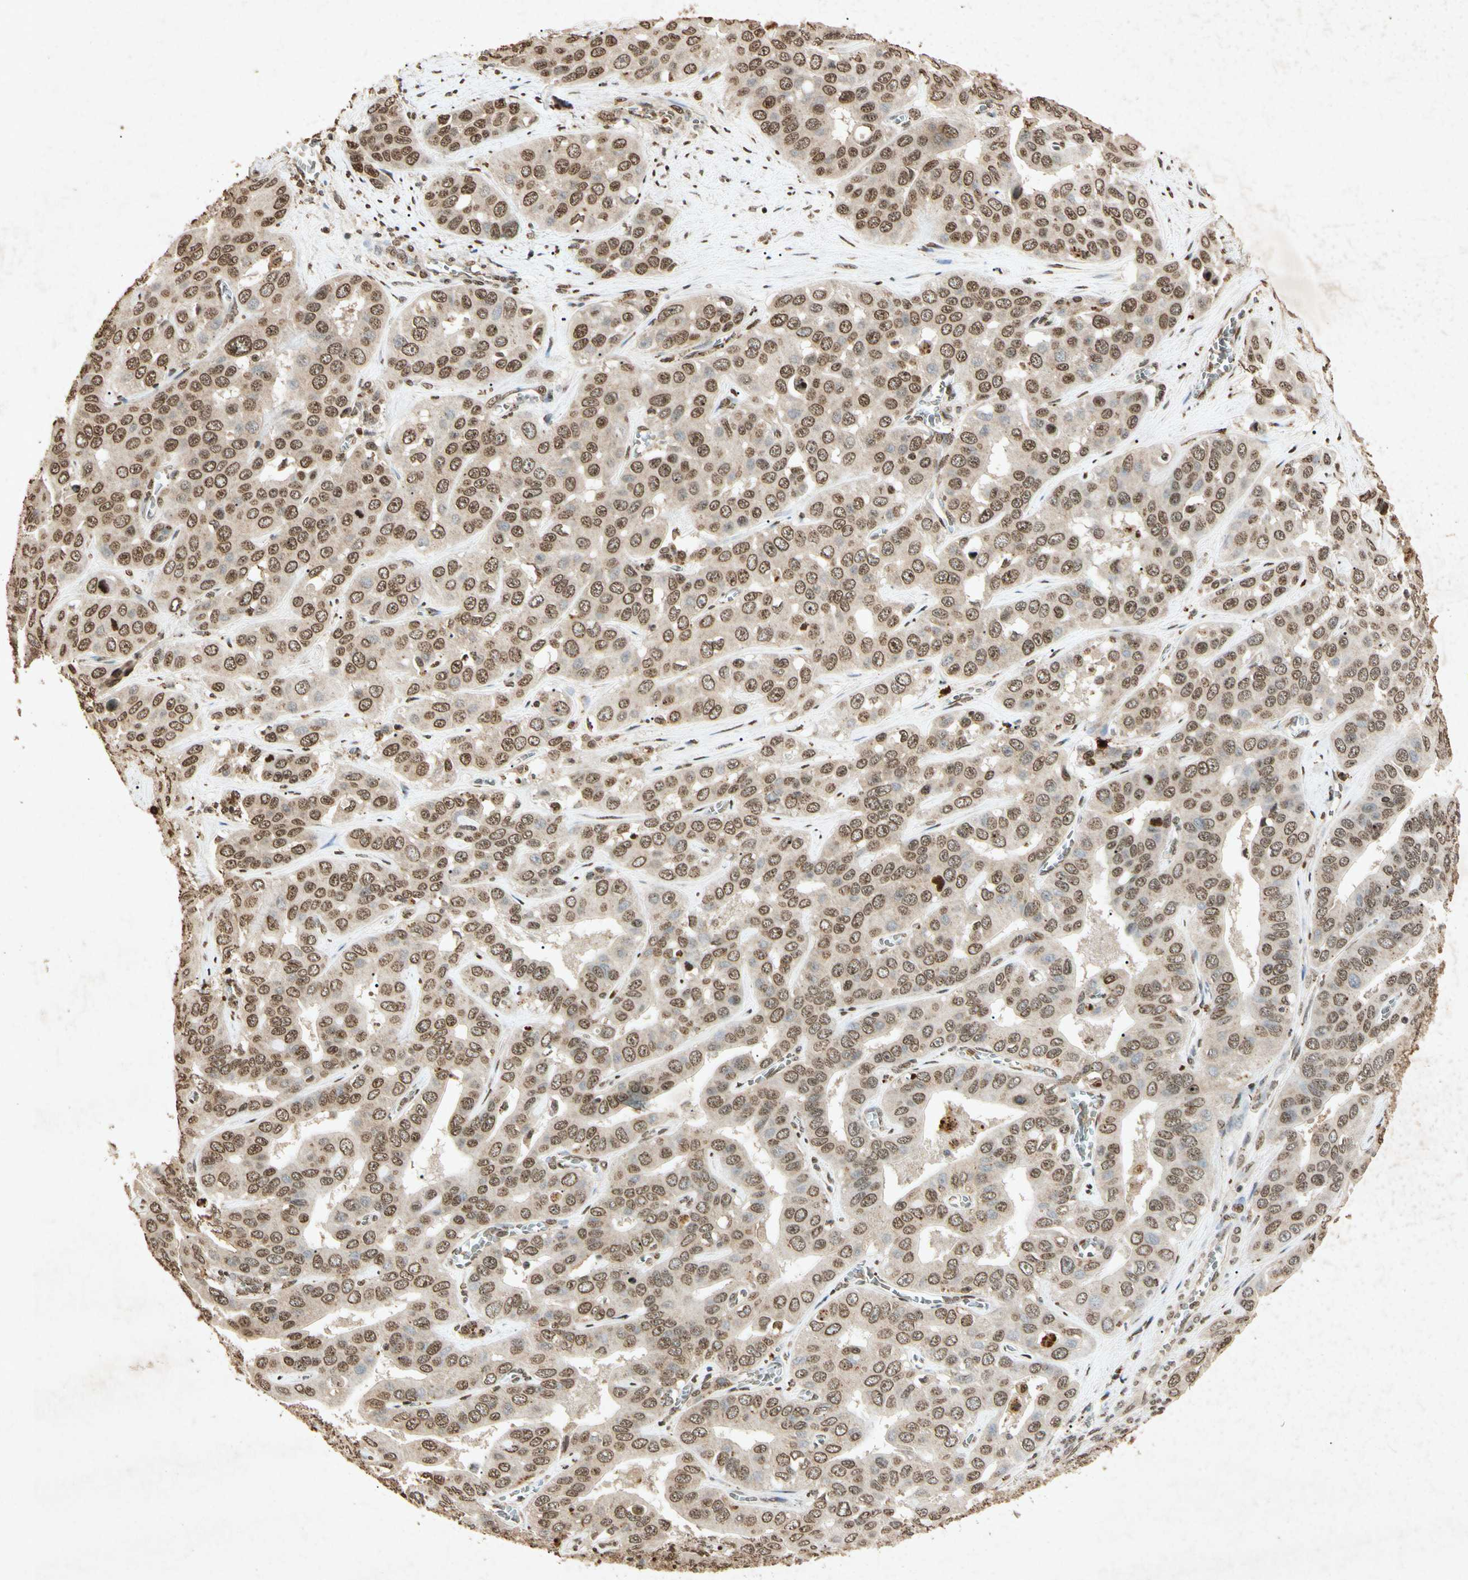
{"staining": {"intensity": "weak", "quantity": ">75%", "location": "cytoplasmic/membranous,nuclear"}, "tissue": "liver cancer", "cell_type": "Tumor cells", "image_type": "cancer", "snomed": [{"axis": "morphology", "description": "Cholangiocarcinoma"}, {"axis": "topography", "description": "Liver"}], "caption": "Tumor cells show low levels of weak cytoplasmic/membranous and nuclear staining in about >75% of cells in liver cancer (cholangiocarcinoma). (DAB IHC with brightfield microscopy, high magnification).", "gene": "MSRB1", "patient": {"sex": "female", "age": 52}}